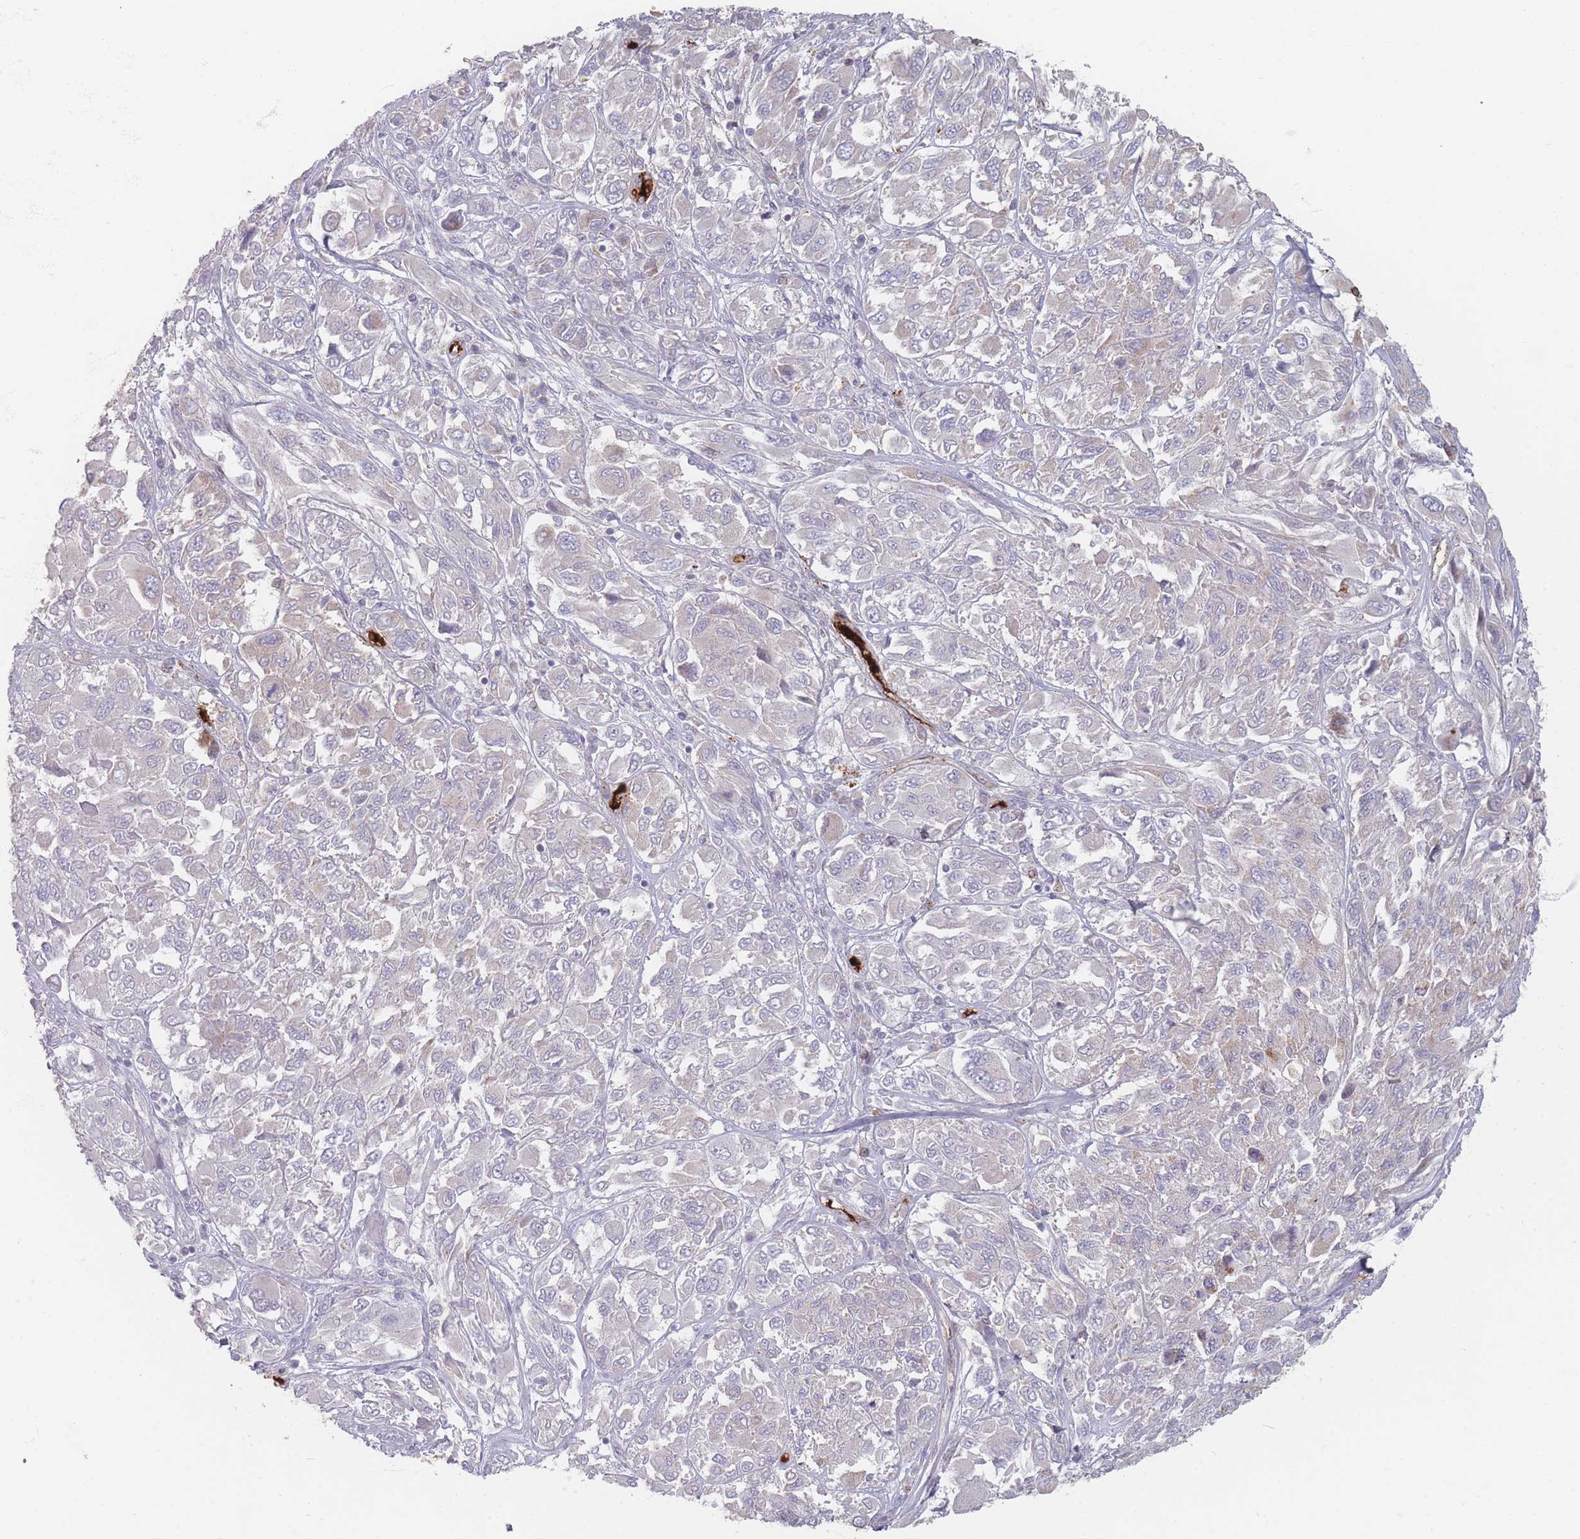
{"staining": {"intensity": "negative", "quantity": "none", "location": "none"}, "tissue": "melanoma", "cell_type": "Tumor cells", "image_type": "cancer", "snomed": [{"axis": "morphology", "description": "Malignant melanoma, NOS"}, {"axis": "topography", "description": "Skin"}], "caption": "Tumor cells show no significant protein expression in malignant melanoma.", "gene": "SLC2A6", "patient": {"sex": "female", "age": 91}}